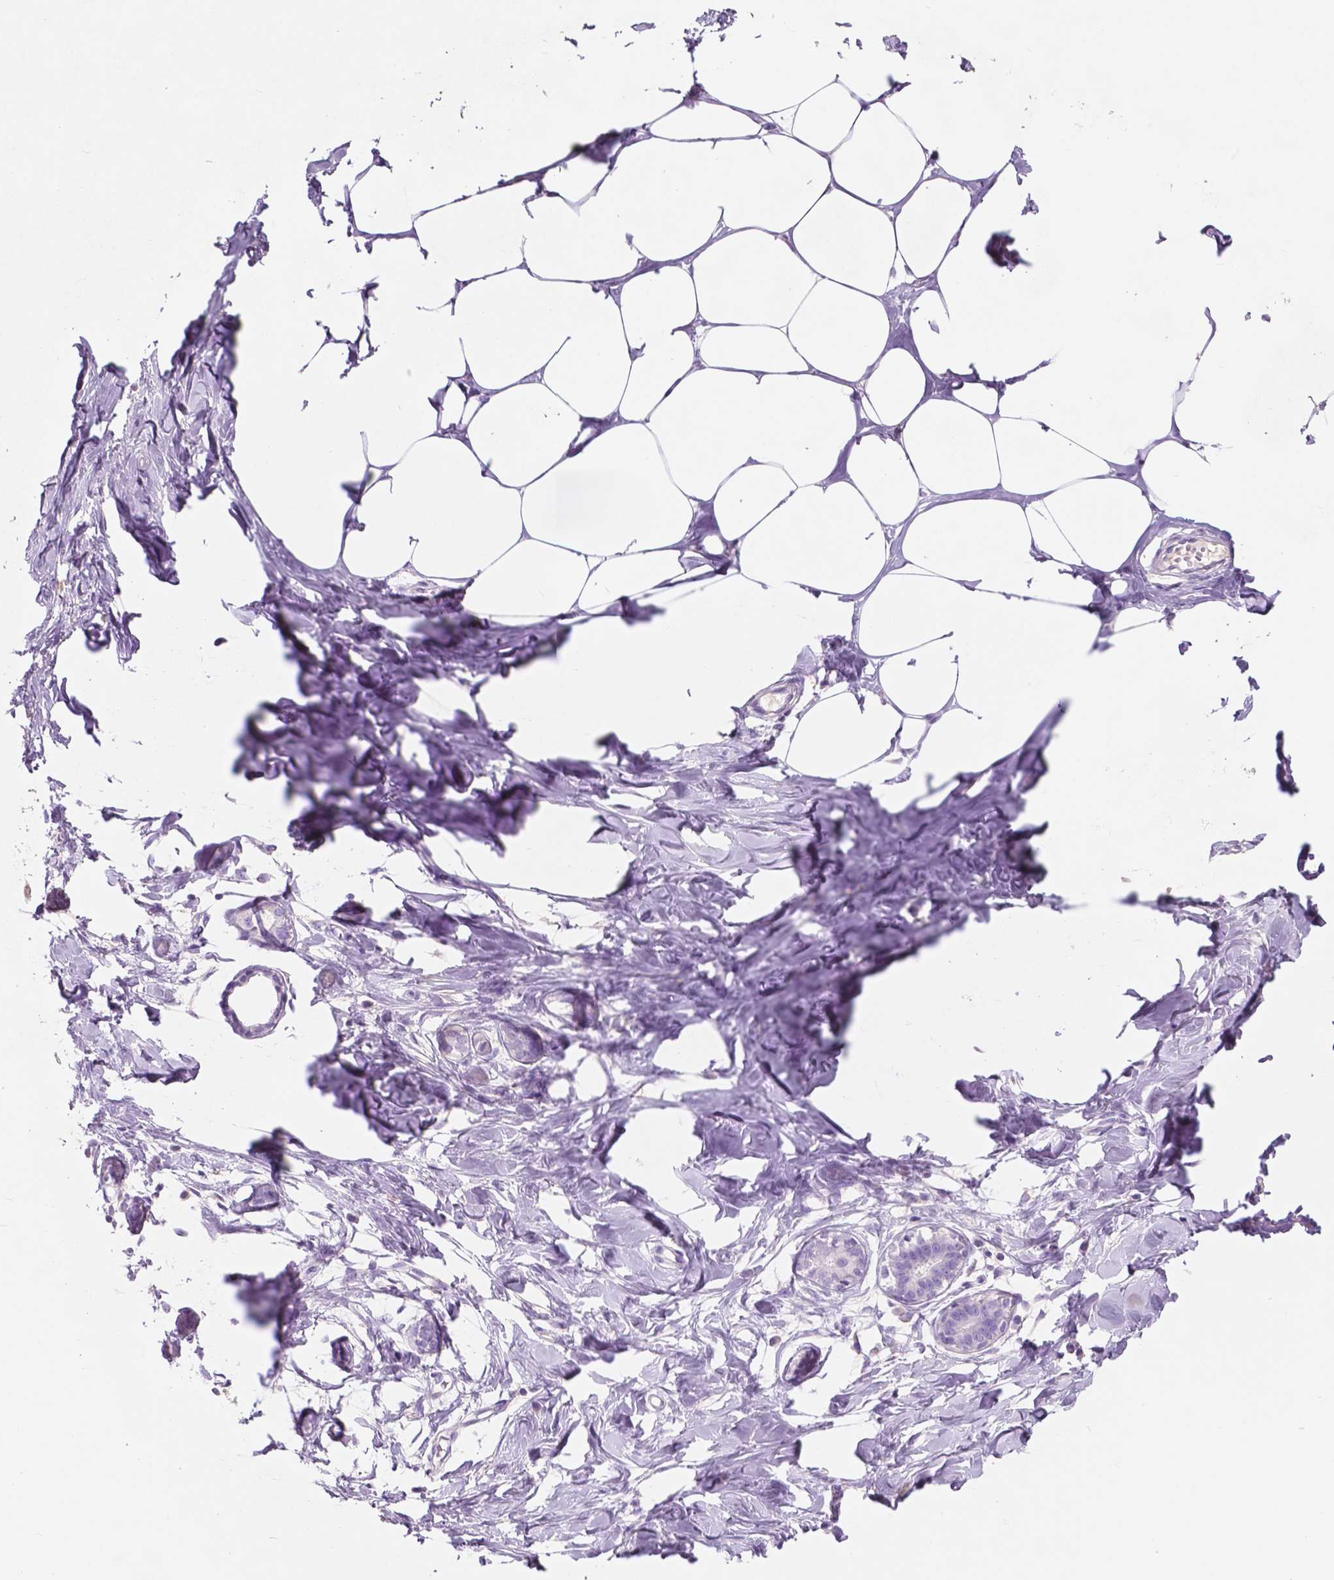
{"staining": {"intensity": "negative", "quantity": "none", "location": "none"}, "tissue": "breast", "cell_type": "Adipocytes", "image_type": "normal", "snomed": [{"axis": "morphology", "description": "Normal tissue, NOS"}, {"axis": "topography", "description": "Breast"}], "caption": "The image displays no significant expression in adipocytes of breast.", "gene": "CUZD1", "patient": {"sex": "female", "age": 27}}